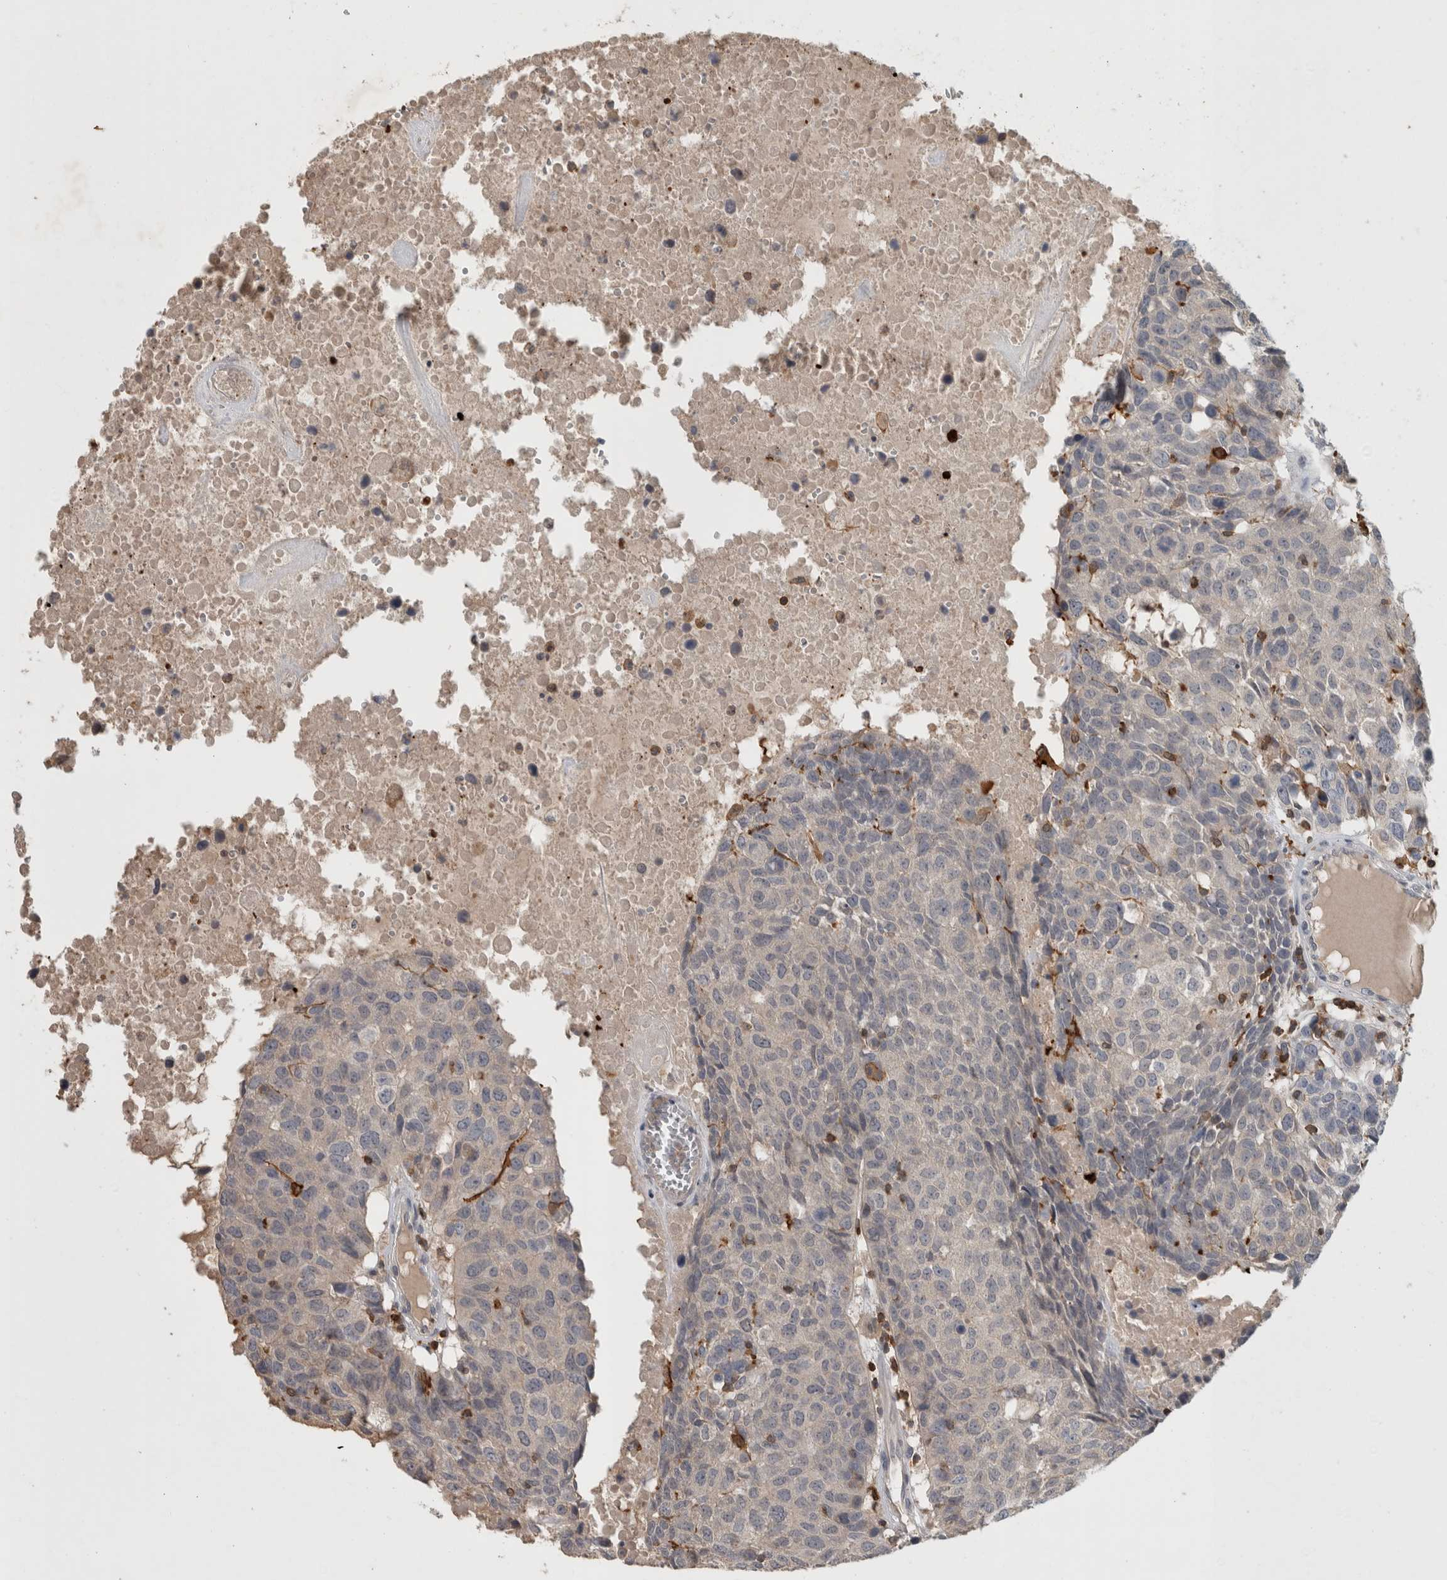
{"staining": {"intensity": "negative", "quantity": "none", "location": "none"}, "tissue": "head and neck cancer", "cell_type": "Tumor cells", "image_type": "cancer", "snomed": [{"axis": "morphology", "description": "Squamous cell carcinoma, NOS"}, {"axis": "topography", "description": "Head-Neck"}], "caption": "This is an immunohistochemistry (IHC) micrograph of human head and neck cancer (squamous cell carcinoma). There is no staining in tumor cells.", "gene": "GFRA2", "patient": {"sex": "male", "age": 66}}